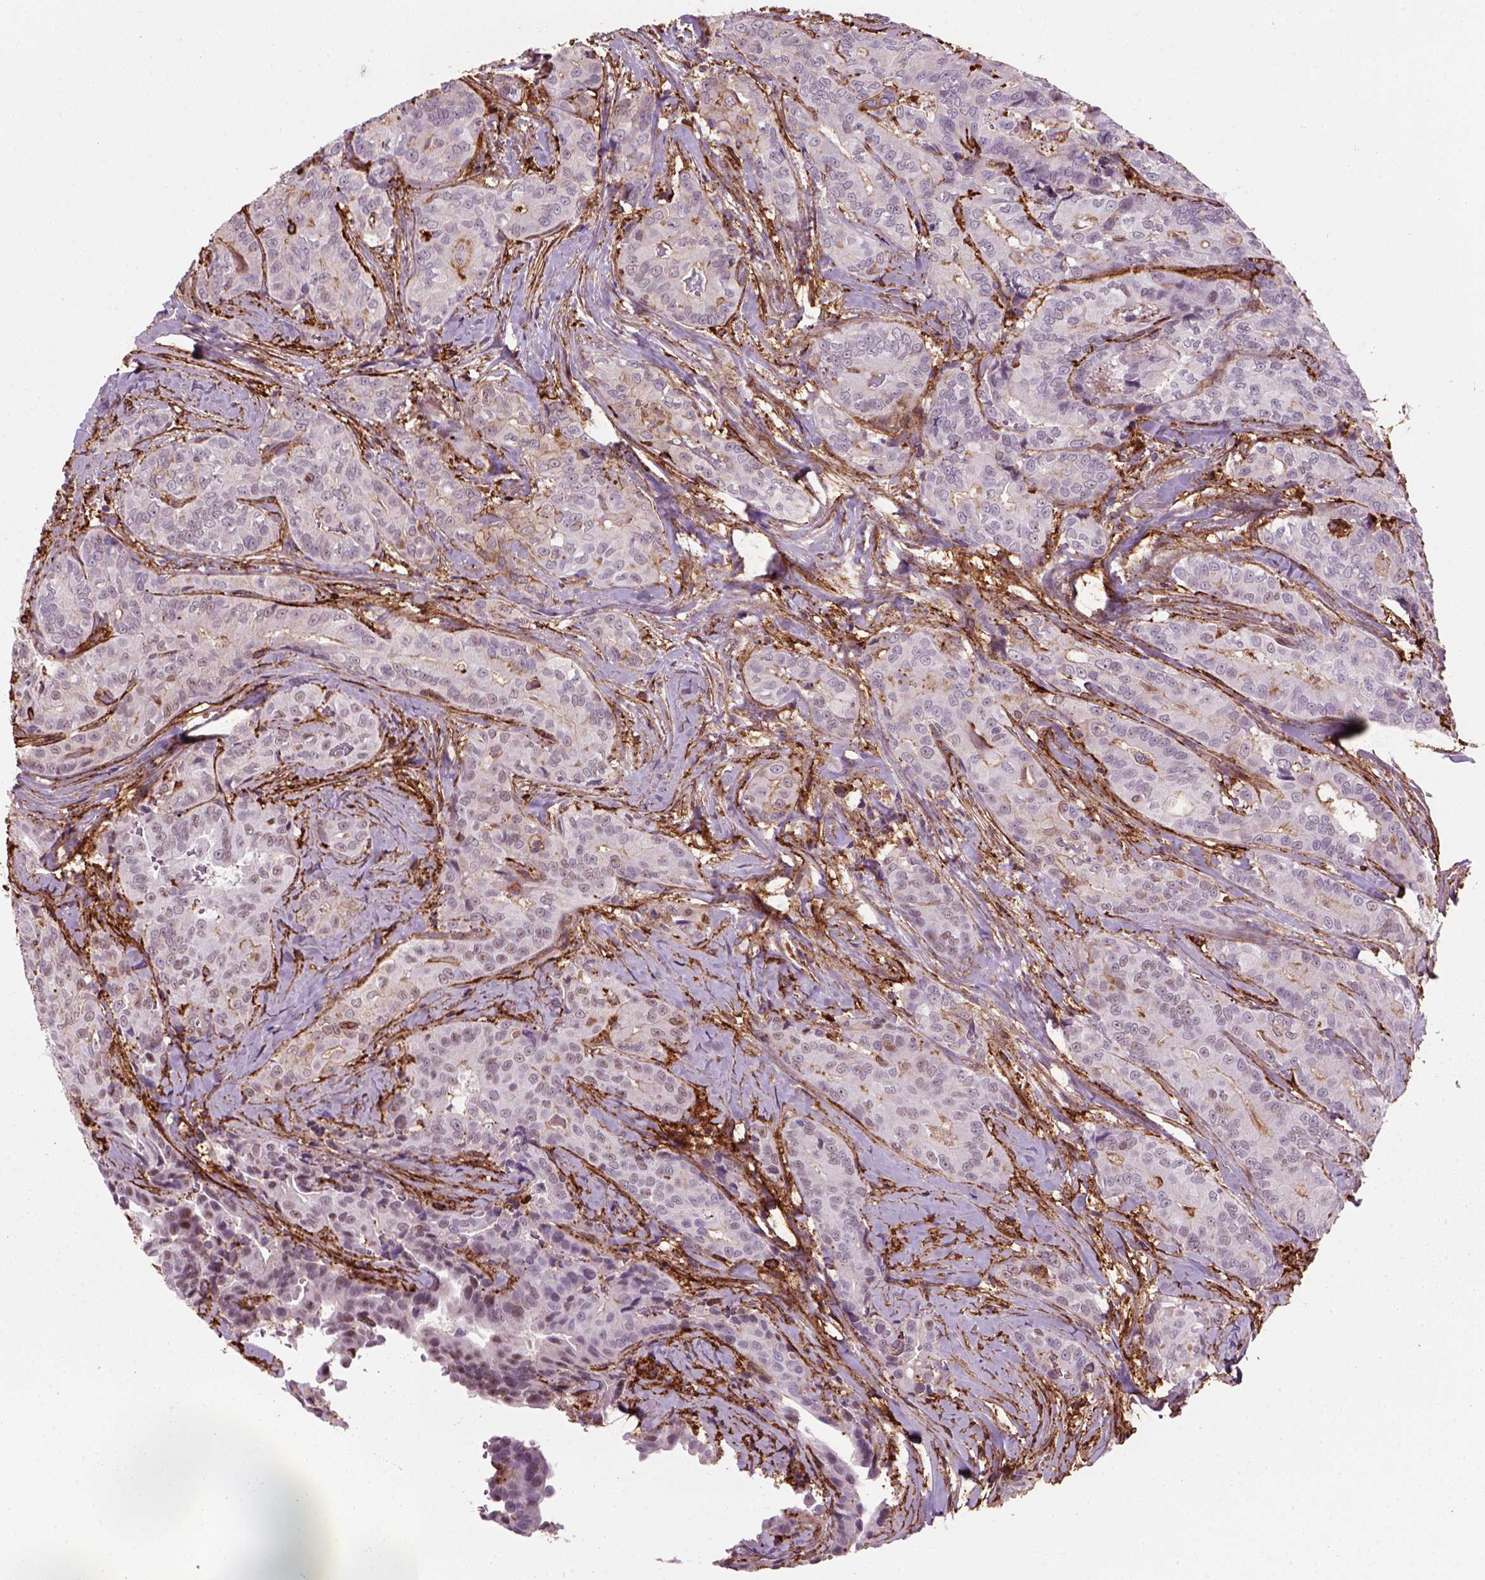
{"staining": {"intensity": "negative", "quantity": "none", "location": "none"}, "tissue": "thyroid cancer", "cell_type": "Tumor cells", "image_type": "cancer", "snomed": [{"axis": "morphology", "description": "Papillary adenocarcinoma, NOS"}, {"axis": "topography", "description": "Thyroid gland"}], "caption": "This is an IHC image of human thyroid cancer (papillary adenocarcinoma). There is no positivity in tumor cells.", "gene": "MARCKS", "patient": {"sex": "male", "age": 61}}